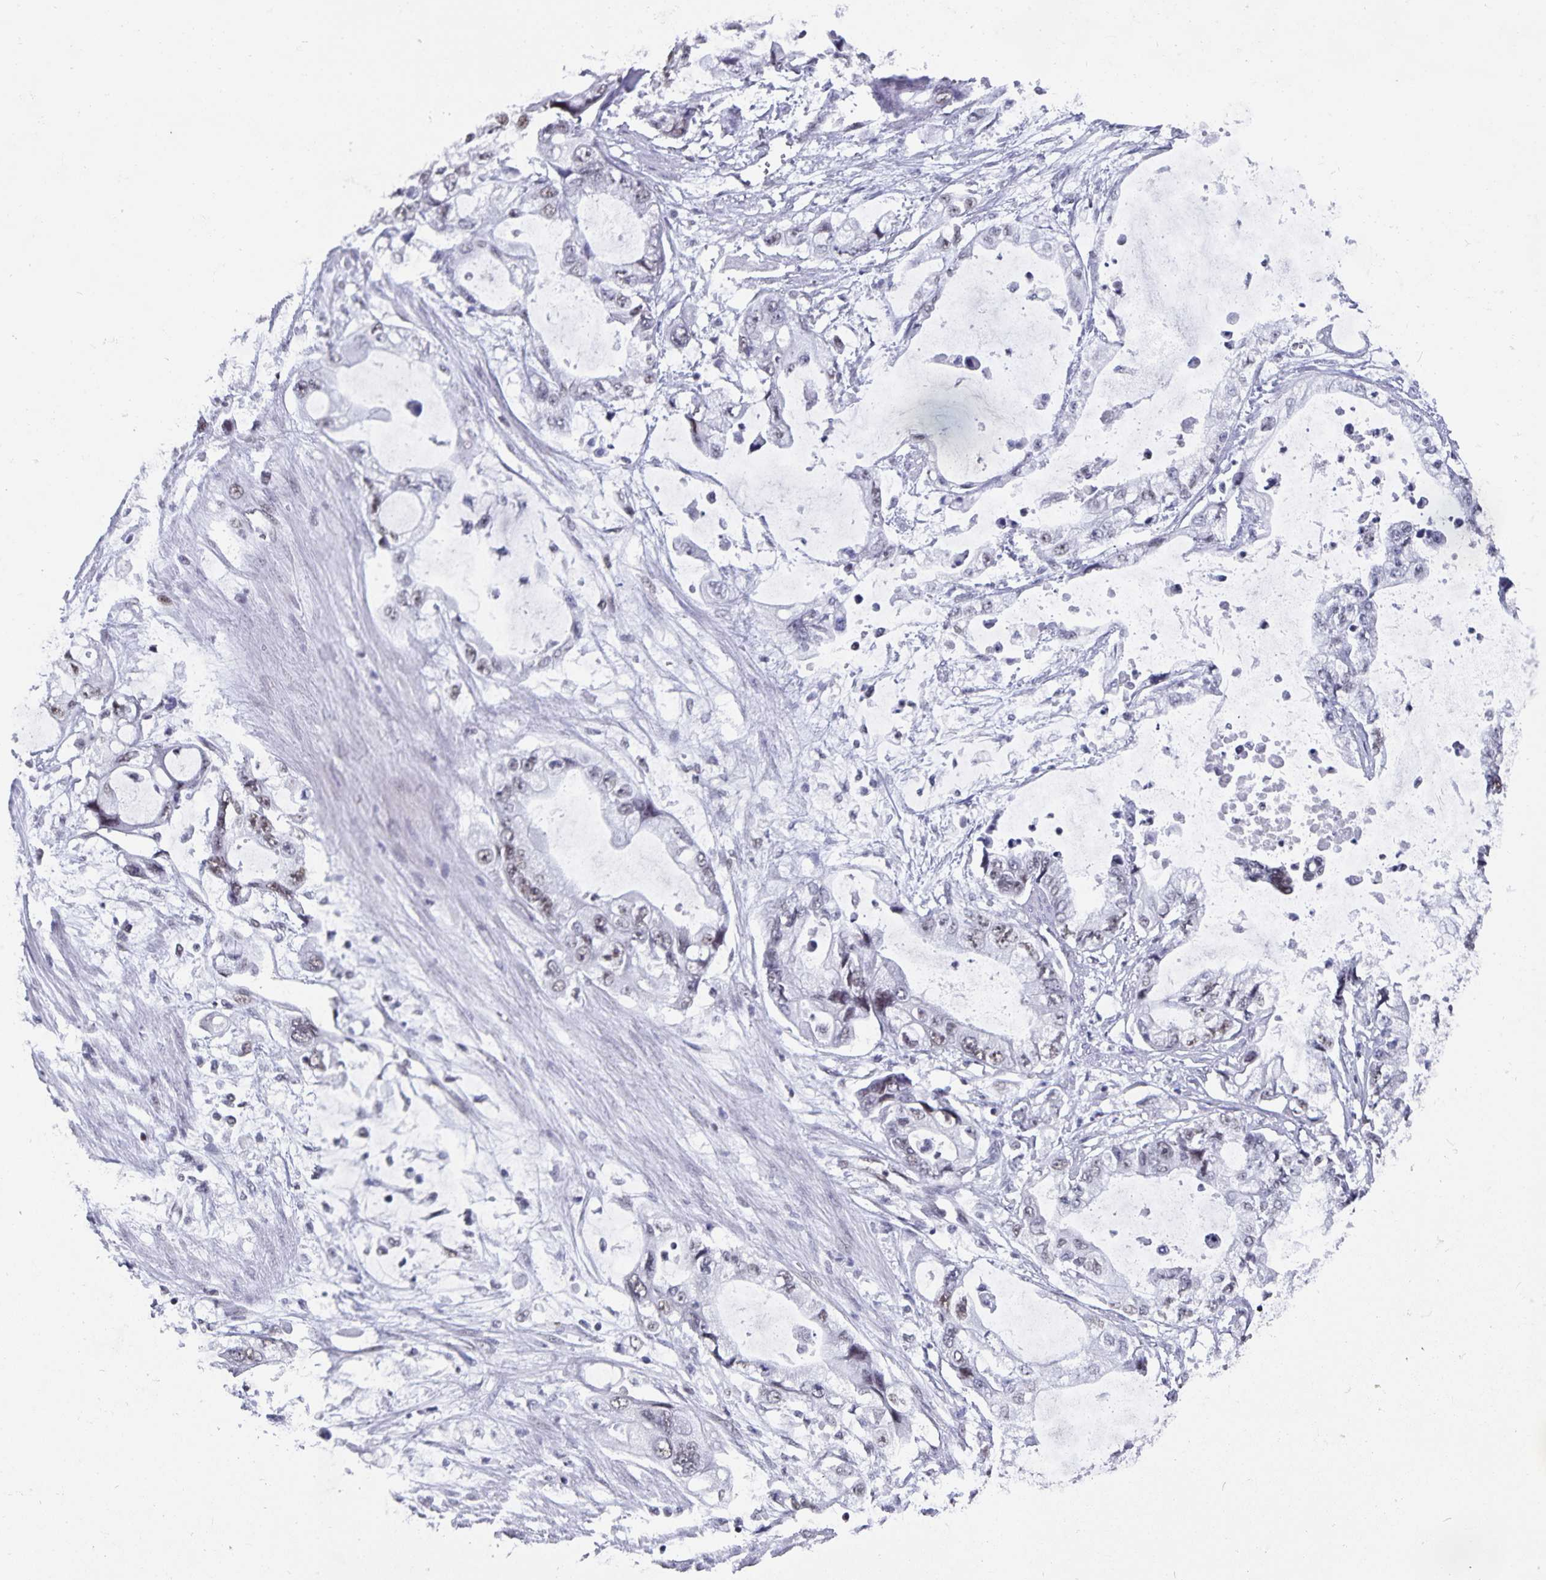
{"staining": {"intensity": "weak", "quantity": "<25%", "location": "nuclear"}, "tissue": "stomach cancer", "cell_type": "Tumor cells", "image_type": "cancer", "snomed": [{"axis": "morphology", "description": "Adenocarcinoma, NOS"}, {"axis": "topography", "description": "Pancreas"}, {"axis": "topography", "description": "Stomach, upper"}, {"axis": "topography", "description": "Stomach"}], "caption": "Human stomach cancer stained for a protein using immunohistochemistry demonstrates no expression in tumor cells.", "gene": "PBX2", "patient": {"sex": "male", "age": 77}}